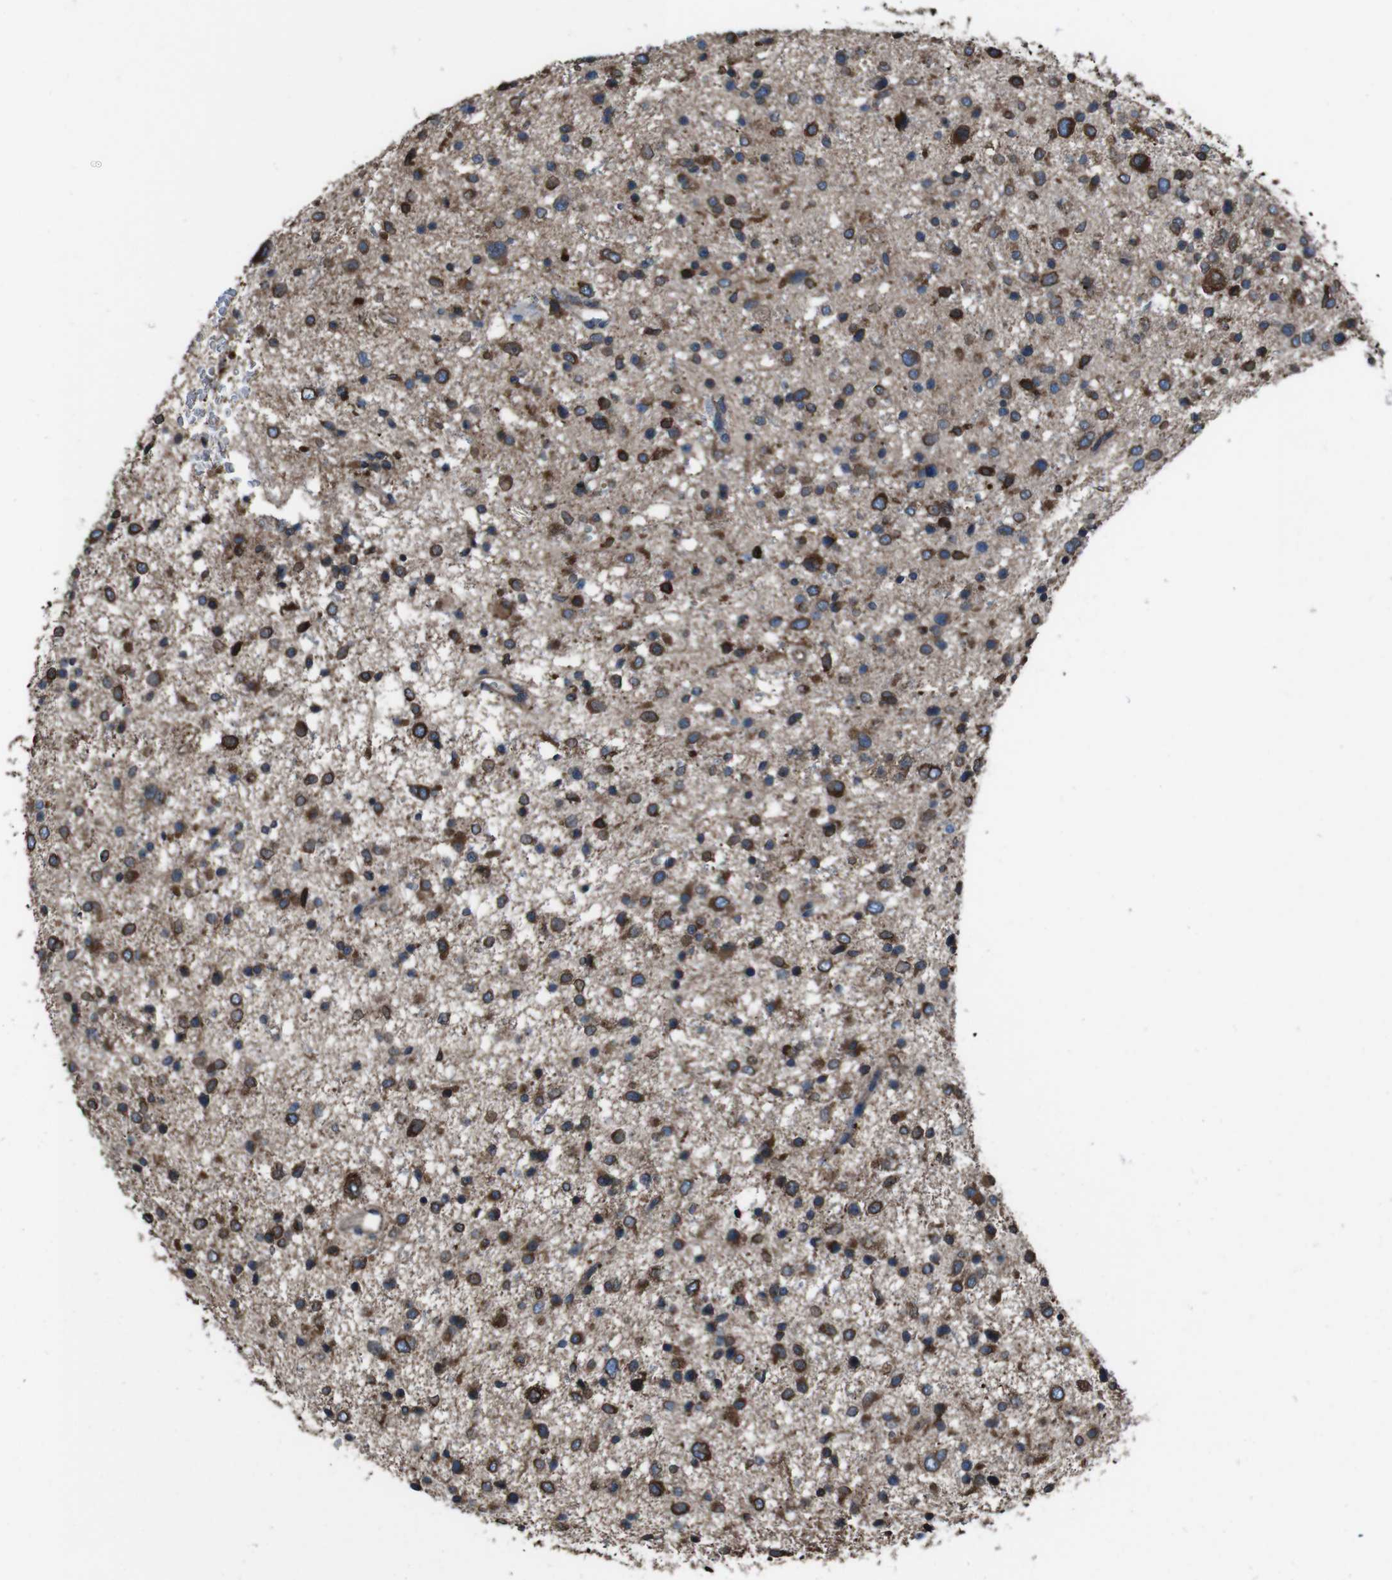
{"staining": {"intensity": "strong", "quantity": "25%-75%", "location": "cytoplasmic/membranous"}, "tissue": "glioma", "cell_type": "Tumor cells", "image_type": "cancer", "snomed": [{"axis": "morphology", "description": "Glioma, malignant, Low grade"}, {"axis": "topography", "description": "Brain"}], "caption": "Protein analysis of glioma tissue demonstrates strong cytoplasmic/membranous positivity in about 25%-75% of tumor cells. The protein of interest is shown in brown color, while the nuclei are stained blue.", "gene": "APMAP", "patient": {"sex": "female", "age": 37}}